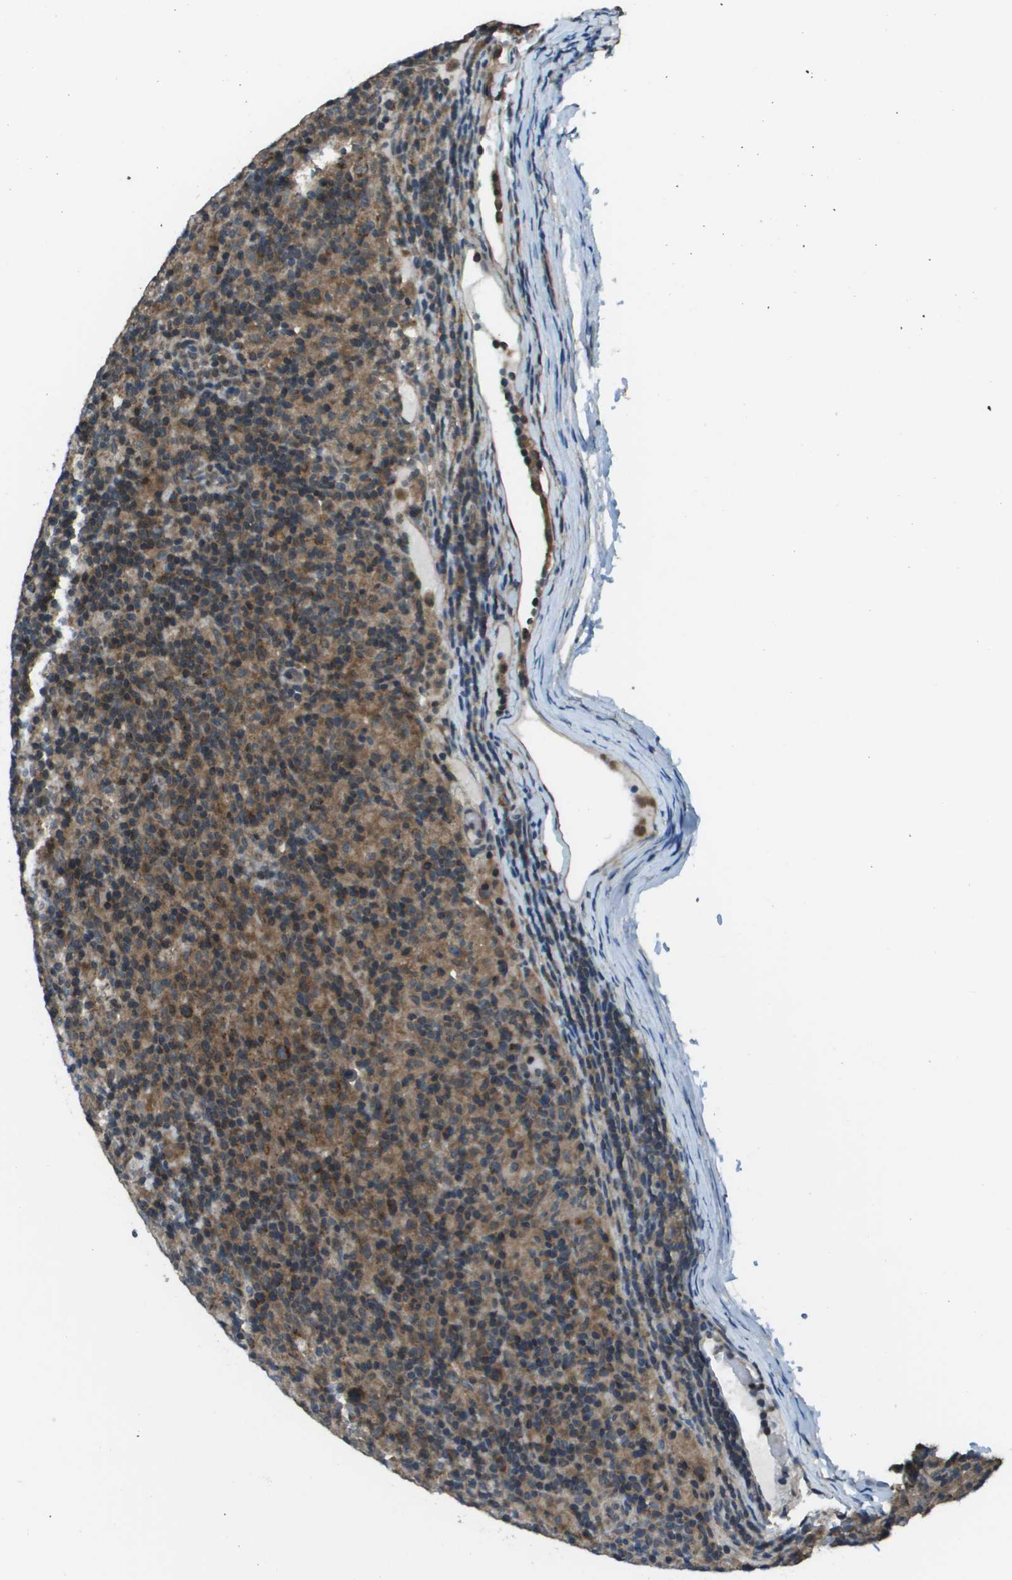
{"staining": {"intensity": "moderate", "quantity": ">75%", "location": "cytoplasmic/membranous"}, "tissue": "lymphoma", "cell_type": "Tumor cells", "image_type": "cancer", "snomed": [{"axis": "morphology", "description": "Hodgkin's disease, NOS"}, {"axis": "topography", "description": "Lymph node"}], "caption": "Immunohistochemistry staining of Hodgkin's disease, which shows medium levels of moderate cytoplasmic/membranous staining in approximately >75% of tumor cells indicating moderate cytoplasmic/membranous protein staining. The staining was performed using DAB (brown) for protein detection and nuclei were counterstained in hematoxylin (blue).", "gene": "PPFIA1", "patient": {"sex": "male", "age": 70}}